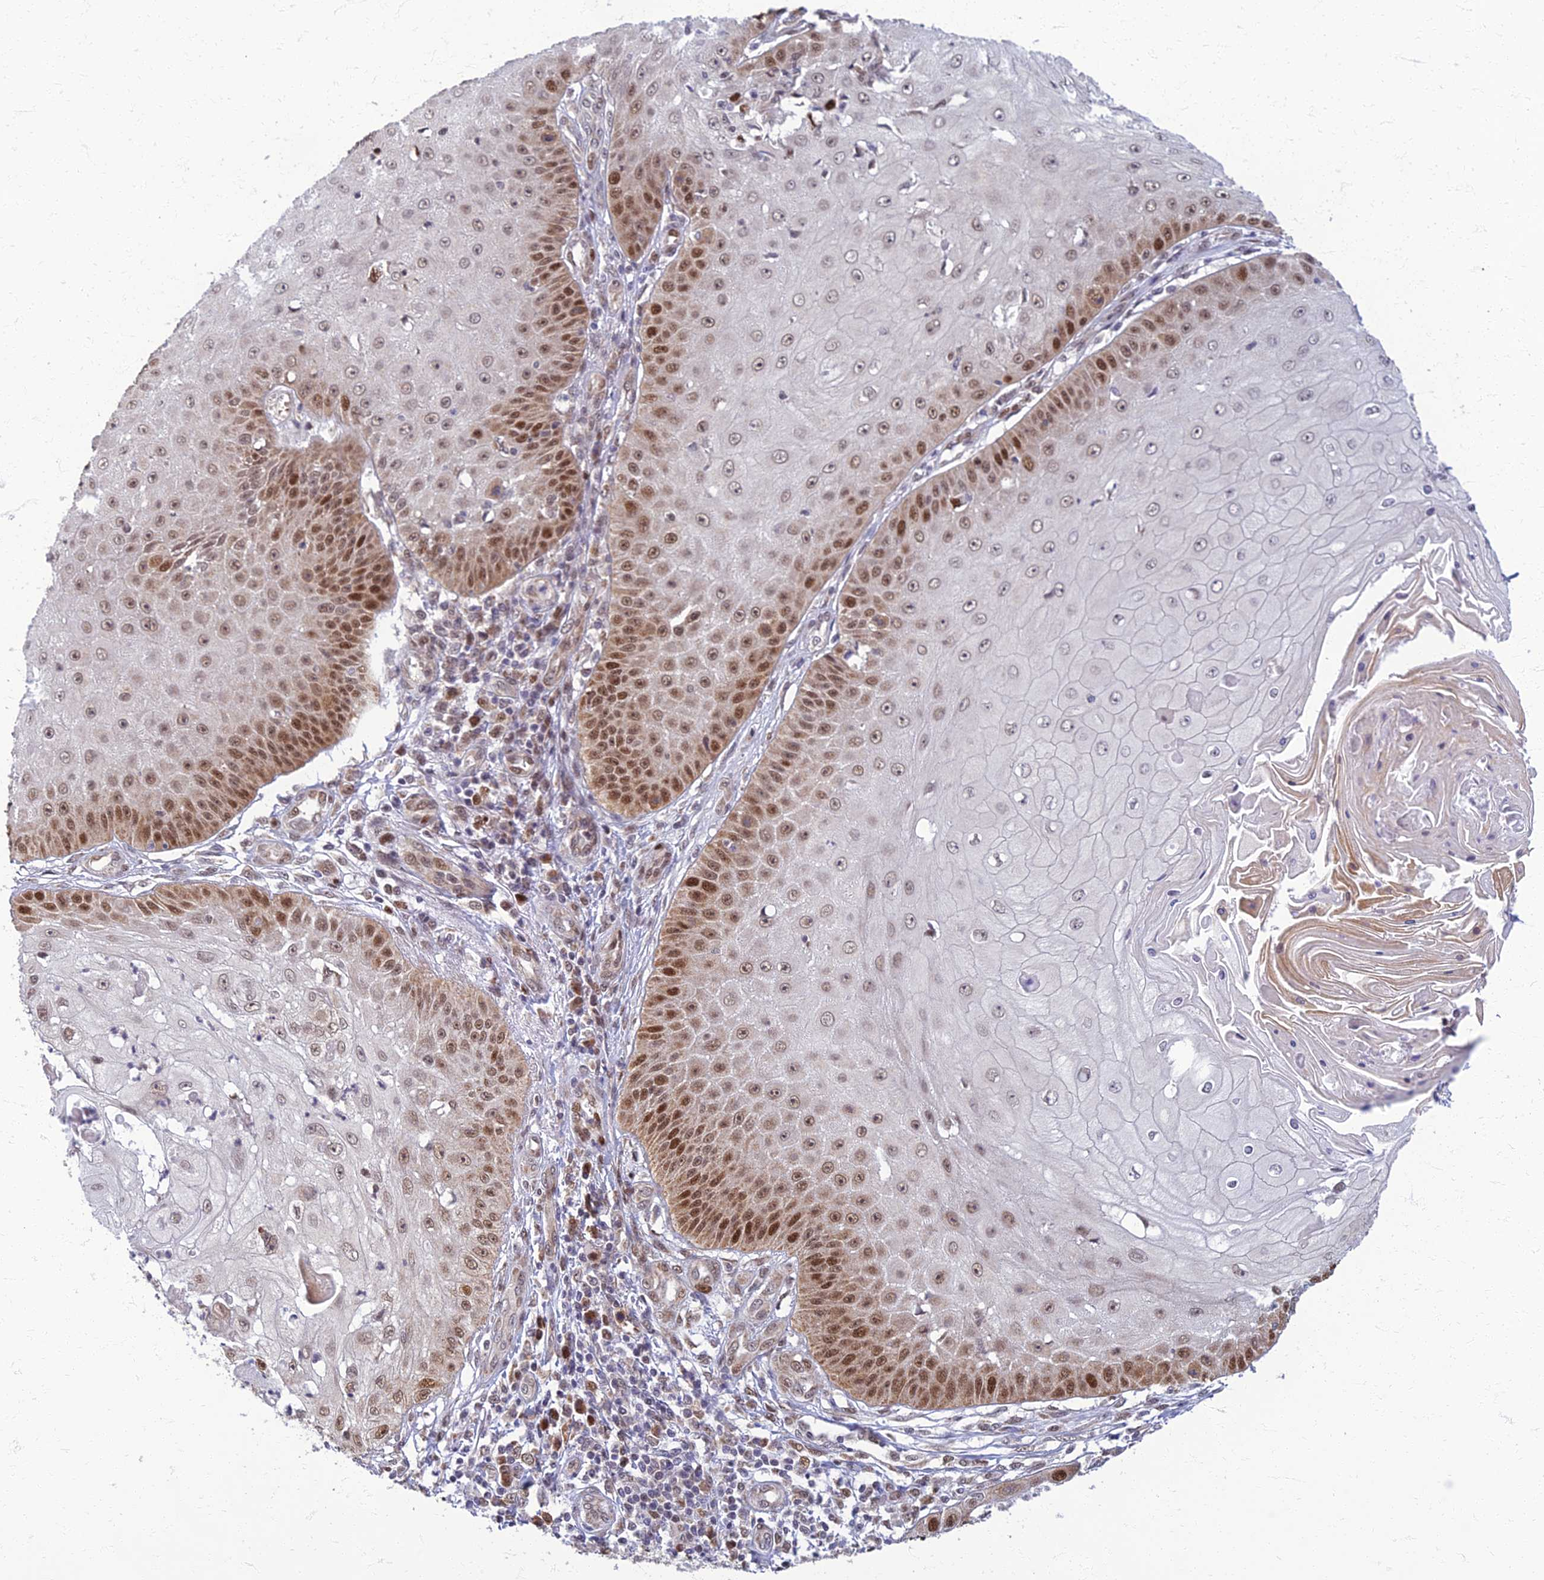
{"staining": {"intensity": "moderate", "quantity": ">75%", "location": "nuclear"}, "tissue": "skin cancer", "cell_type": "Tumor cells", "image_type": "cancer", "snomed": [{"axis": "morphology", "description": "Squamous cell carcinoma, NOS"}, {"axis": "topography", "description": "Skin"}], "caption": "IHC of skin squamous cell carcinoma reveals medium levels of moderate nuclear expression in about >75% of tumor cells.", "gene": "EARS2", "patient": {"sex": "male", "age": 70}}